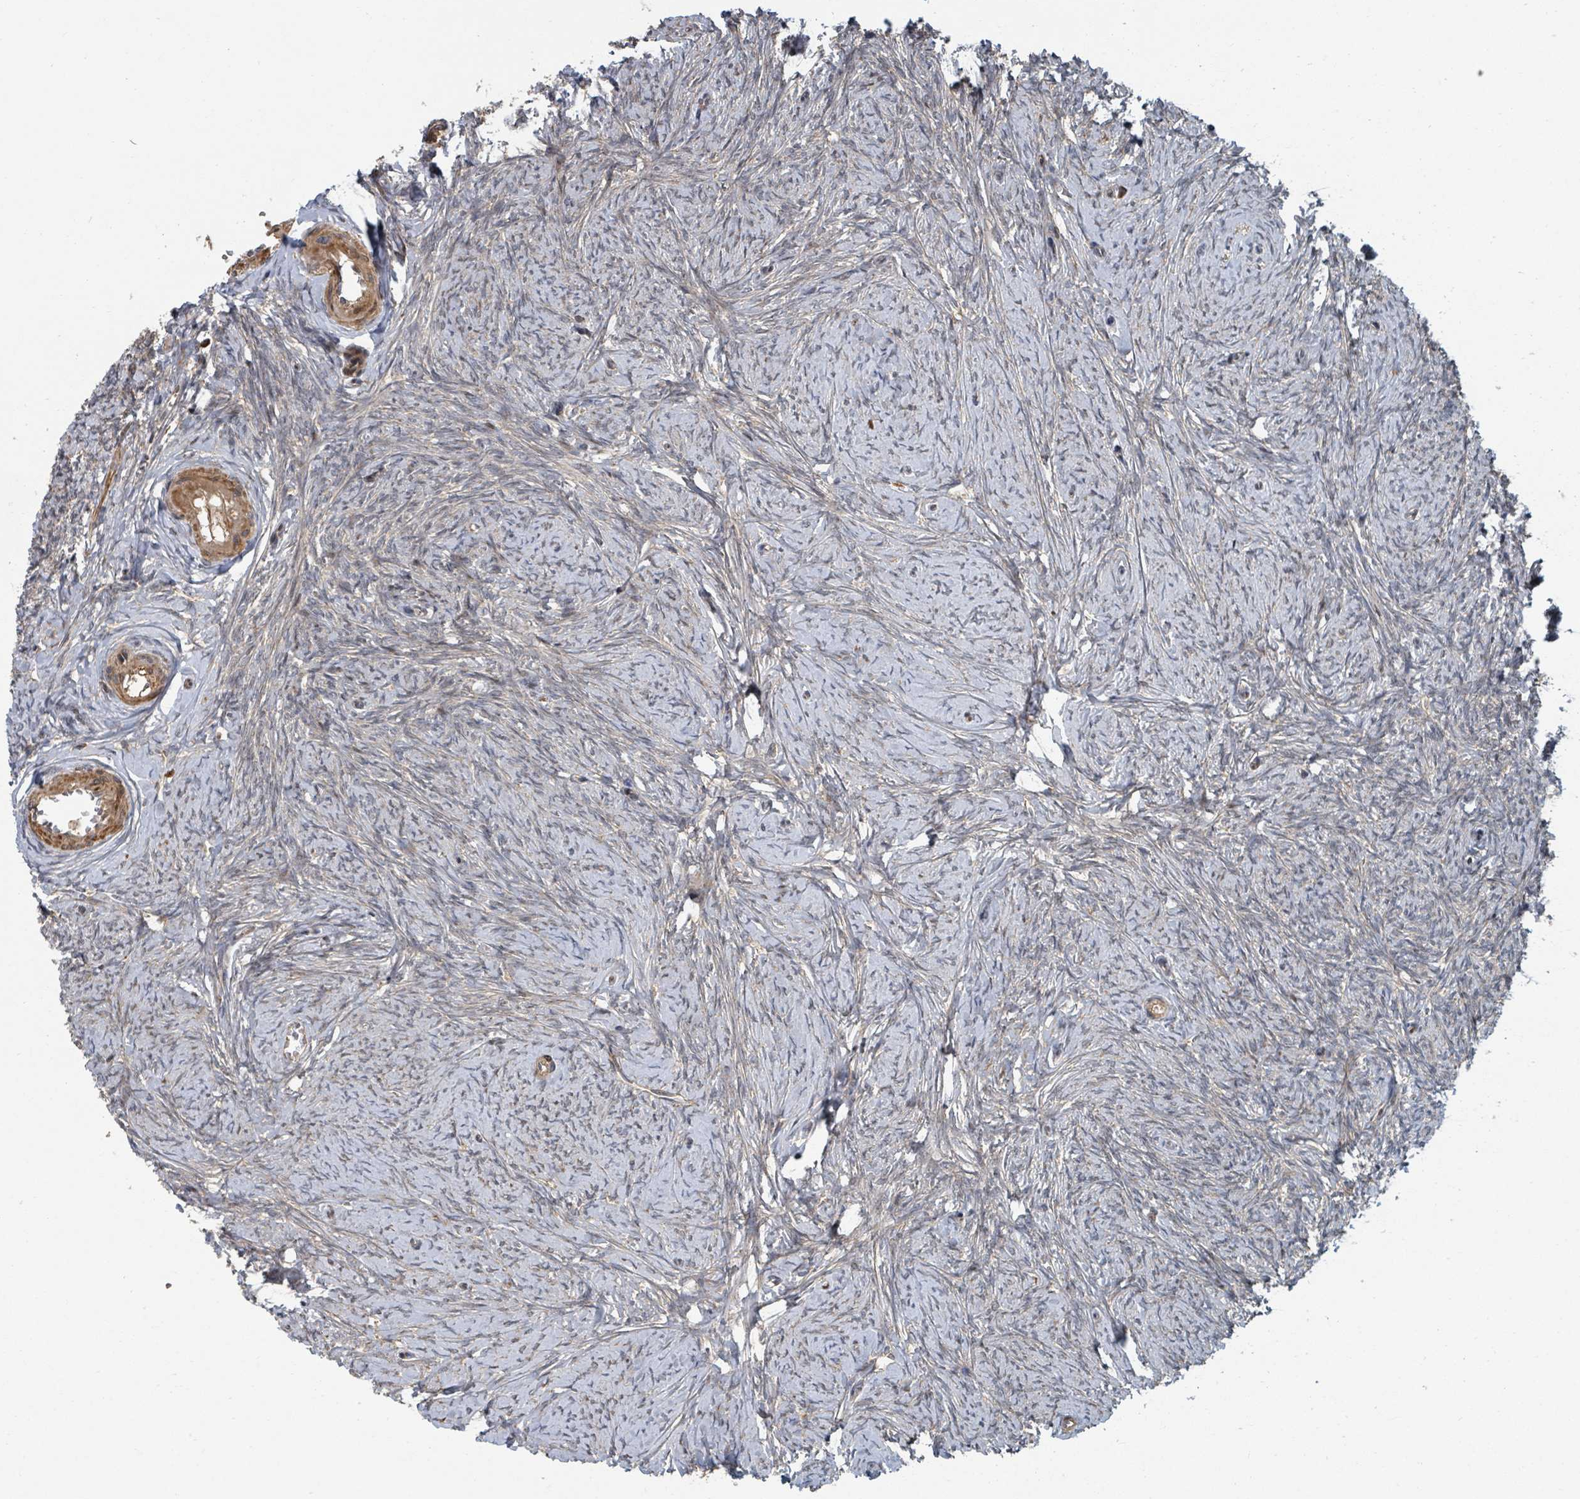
{"staining": {"intensity": "moderate", "quantity": ">75%", "location": "cytoplasmic/membranous"}, "tissue": "ovary", "cell_type": "Follicle cells", "image_type": "normal", "snomed": [{"axis": "morphology", "description": "Normal tissue, NOS"}, {"axis": "topography", "description": "Ovary"}], "caption": "A brown stain shows moderate cytoplasmic/membranous positivity of a protein in follicle cells of unremarkable ovary.", "gene": "DPM1", "patient": {"sex": "female", "age": 44}}